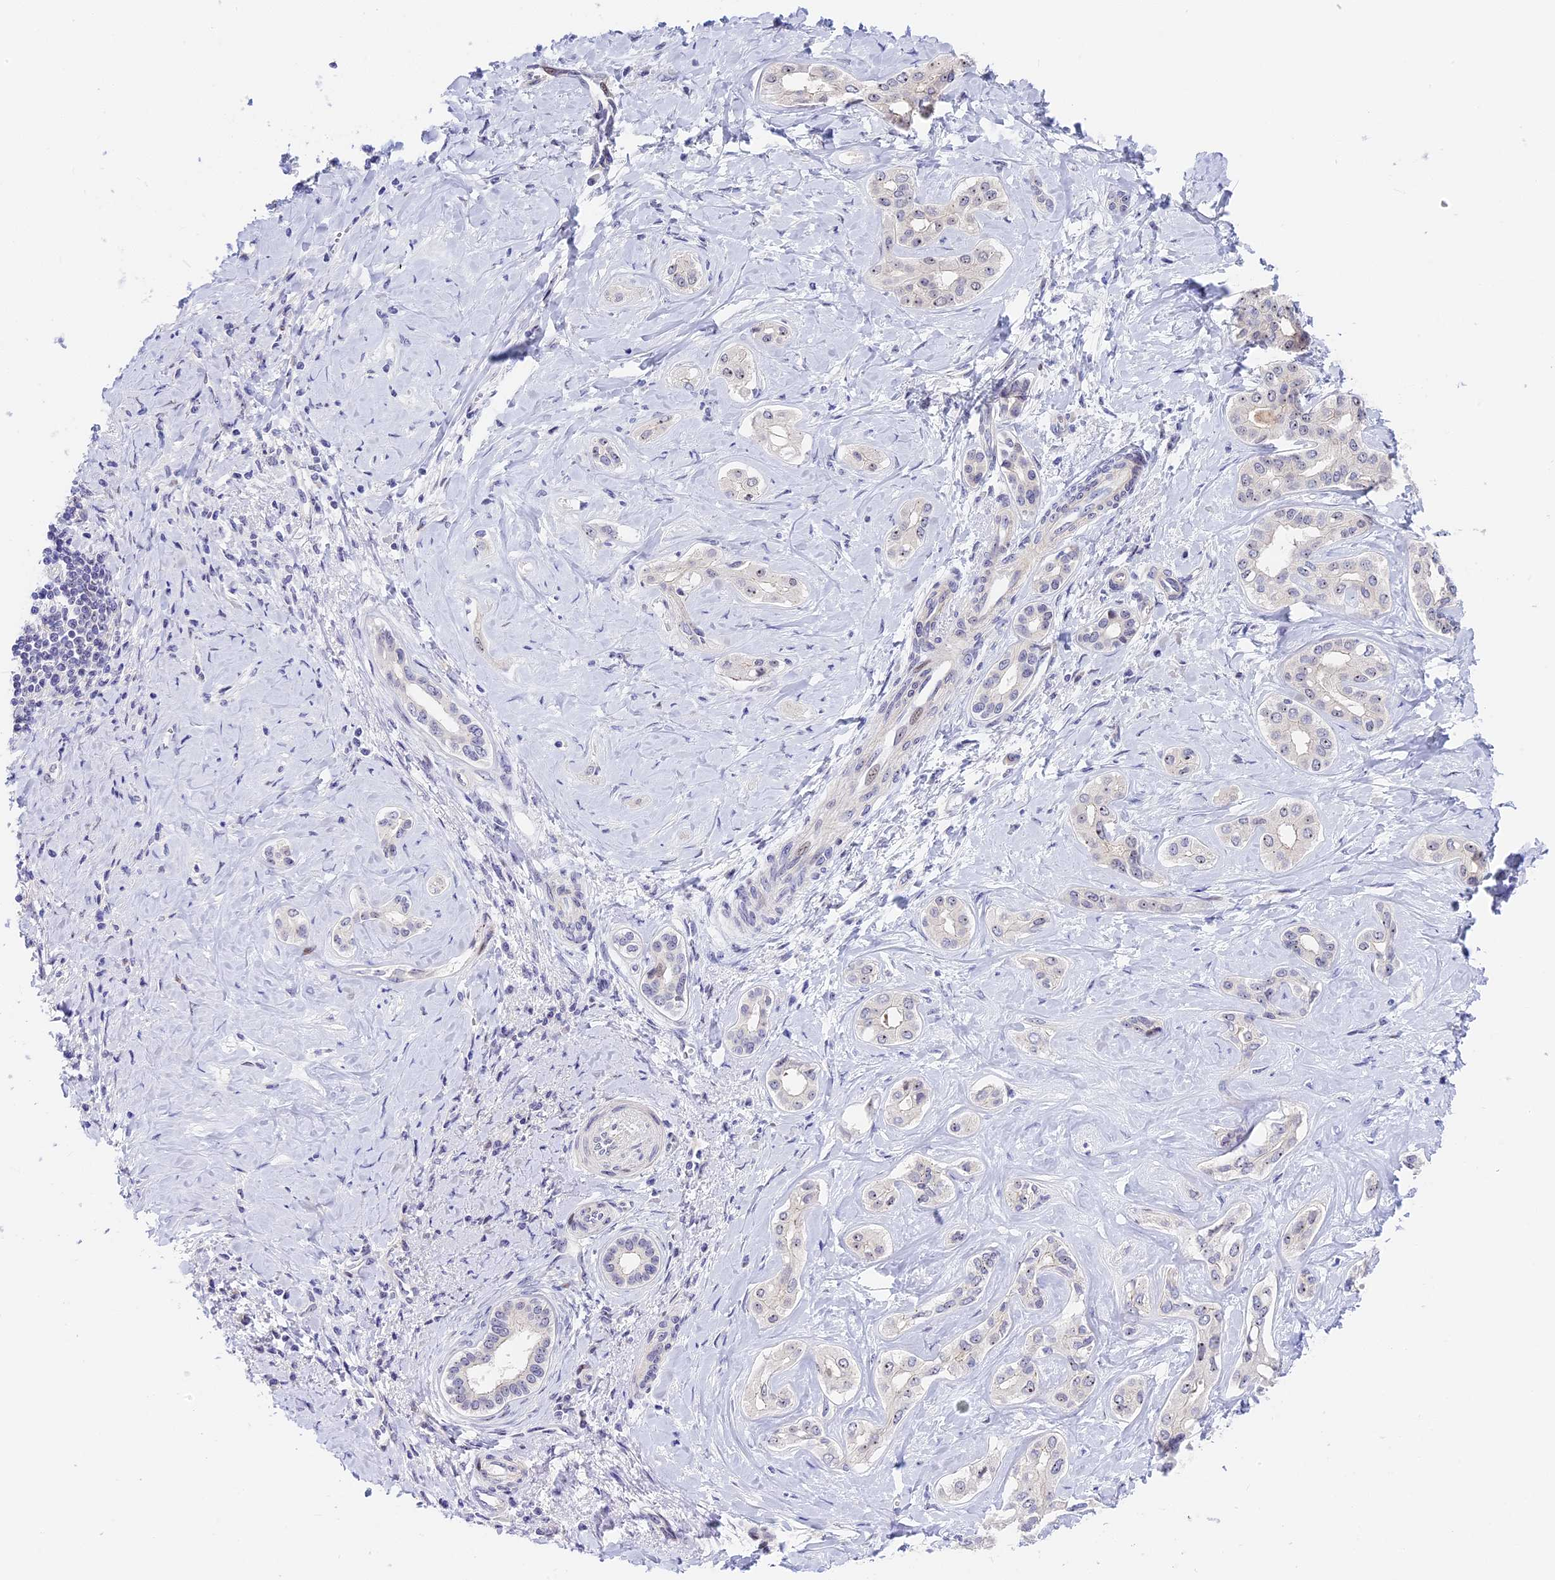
{"staining": {"intensity": "negative", "quantity": "none", "location": "none"}, "tissue": "liver cancer", "cell_type": "Tumor cells", "image_type": "cancer", "snomed": [{"axis": "morphology", "description": "Cholangiocarcinoma"}, {"axis": "topography", "description": "Liver"}], "caption": "Immunohistochemistry (IHC) histopathology image of neoplastic tissue: human liver cancer (cholangiocarcinoma) stained with DAB (3,3'-diaminobenzidine) shows no significant protein positivity in tumor cells.", "gene": "MIDN", "patient": {"sex": "female", "age": 77}}